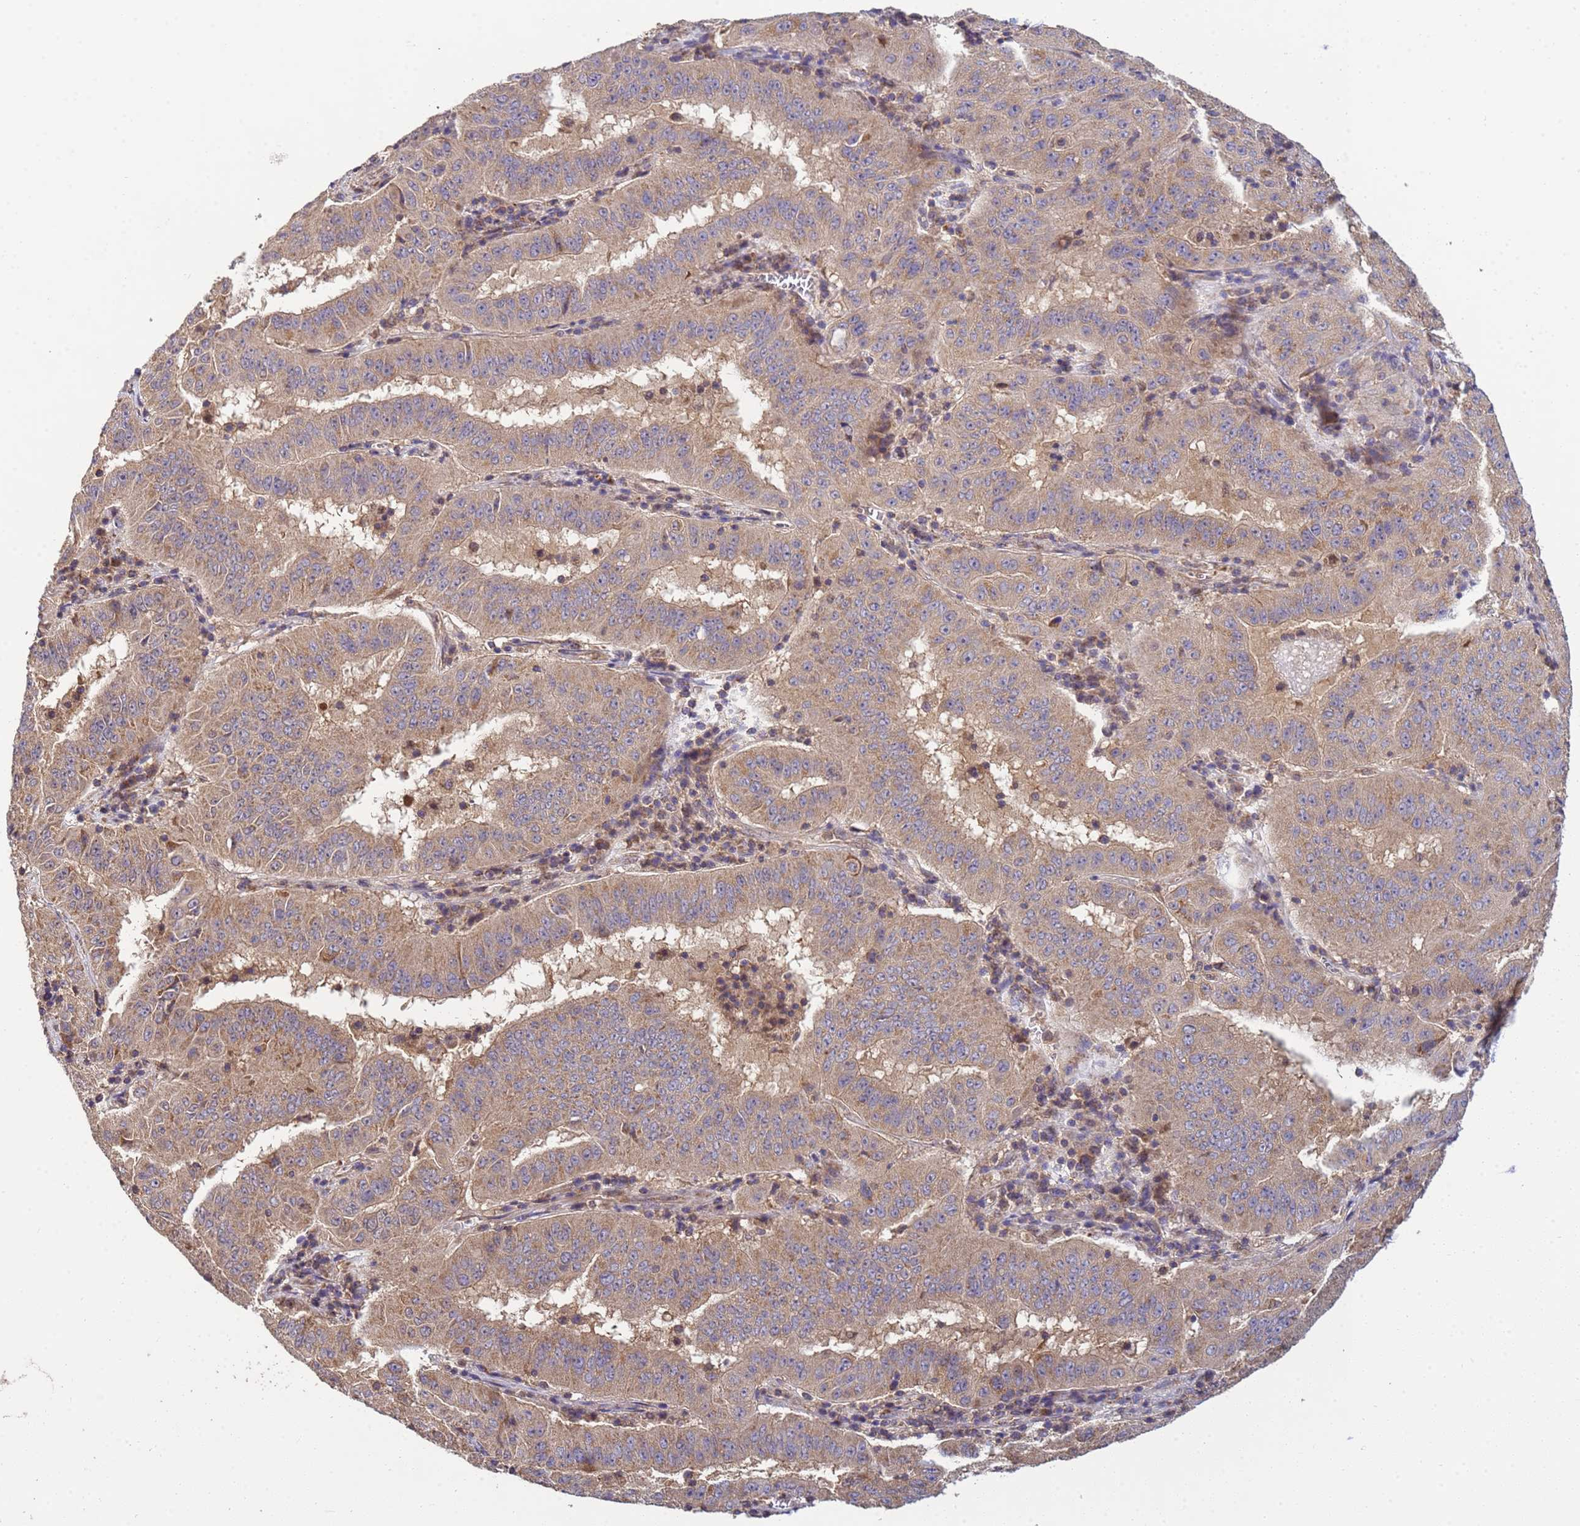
{"staining": {"intensity": "moderate", "quantity": ">75%", "location": "cytoplasmic/membranous"}, "tissue": "pancreatic cancer", "cell_type": "Tumor cells", "image_type": "cancer", "snomed": [{"axis": "morphology", "description": "Adenocarcinoma, NOS"}, {"axis": "topography", "description": "Pancreas"}], "caption": "IHC photomicrograph of neoplastic tissue: human pancreatic cancer (adenocarcinoma) stained using immunohistochemistry (IHC) exhibits medium levels of moderate protein expression localized specifically in the cytoplasmic/membranous of tumor cells, appearing as a cytoplasmic/membranous brown color.", "gene": "P2RX7", "patient": {"sex": "male", "age": 63}}